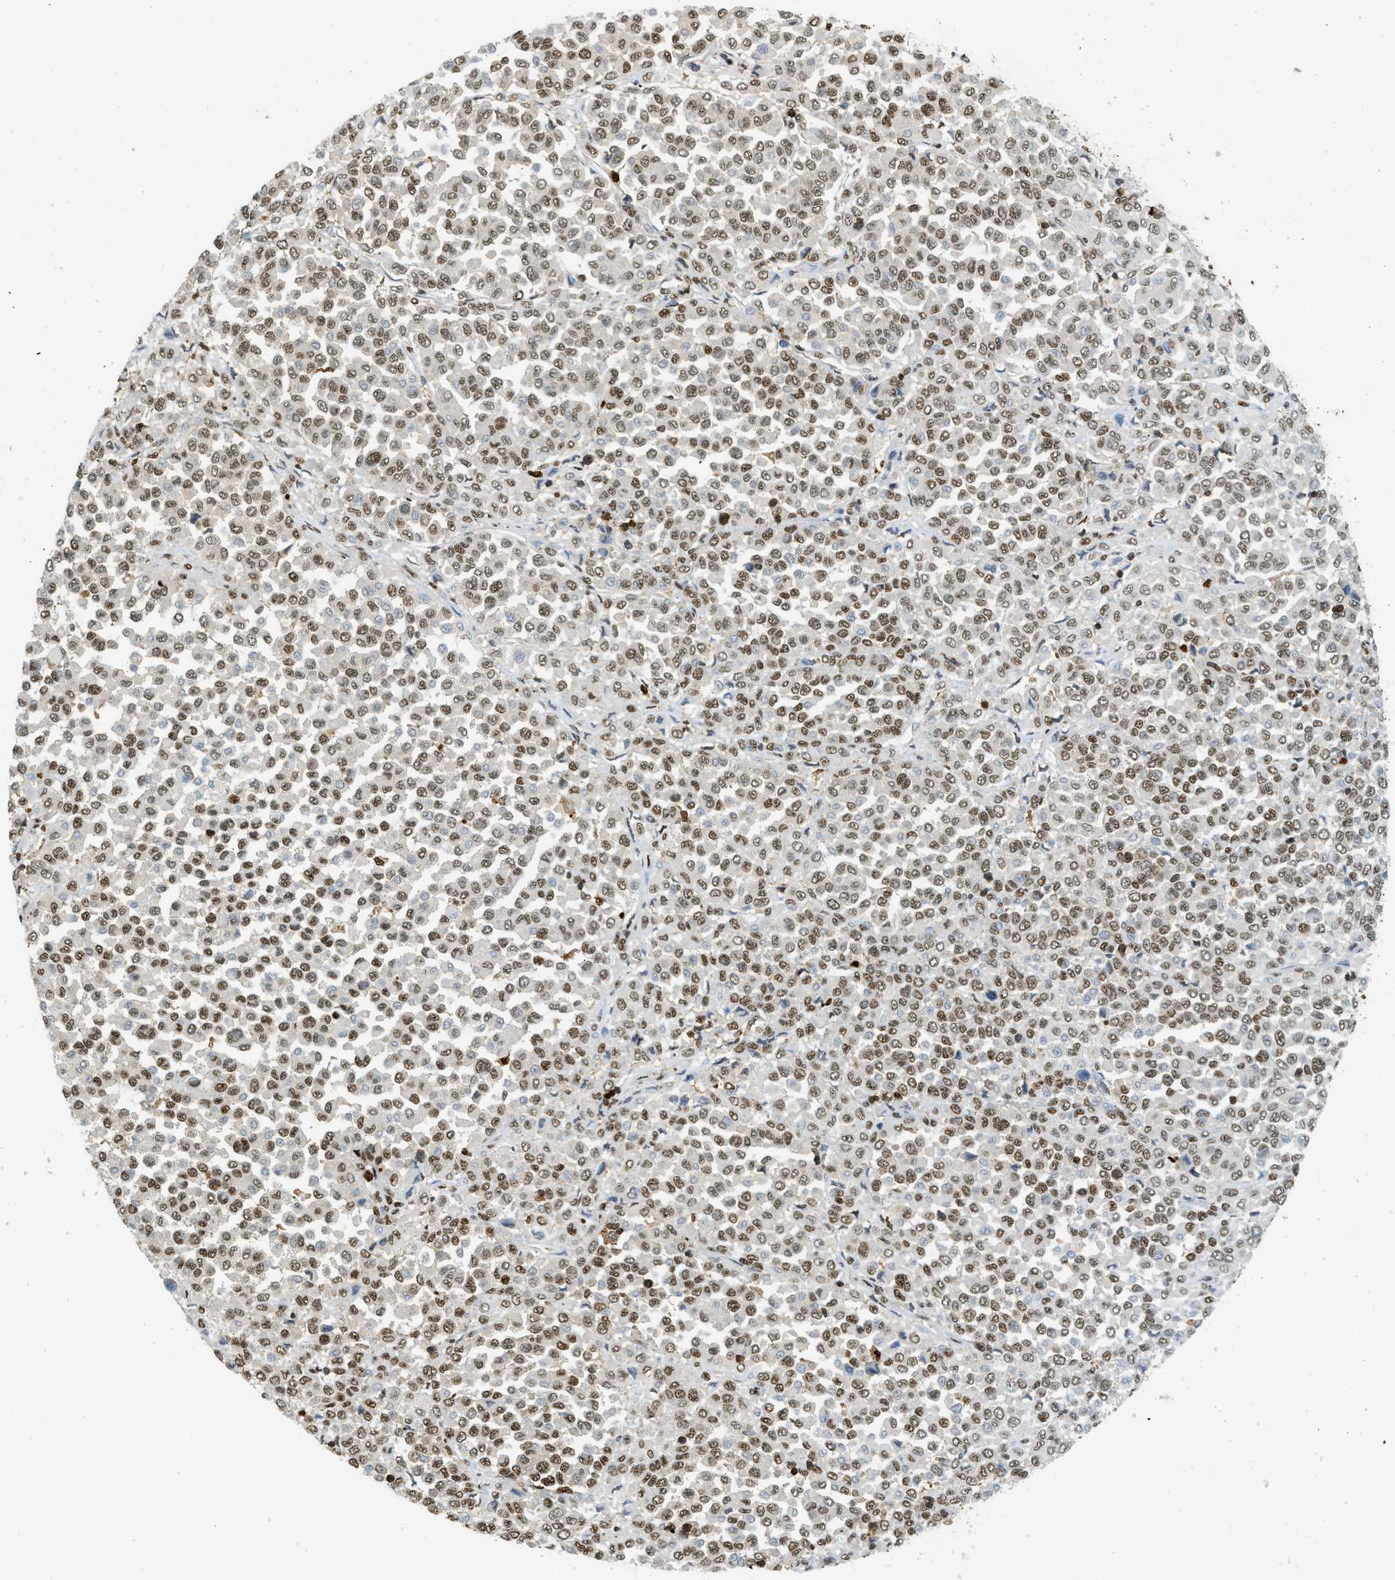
{"staining": {"intensity": "moderate", "quantity": ">75%", "location": "nuclear"}, "tissue": "melanoma", "cell_type": "Tumor cells", "image_type": "cancer", "snomed": [{"axis": "morphology", "description": "Malignant melanoma, Metastatic site"}, {"axis": "topography", "description": "Pancreas"}], "caption": "Melanoma stained with a protein marker displays moderate staining in tumor cells.", "gene": "NR5A2", "patient": {"sex": "female", "age": 30}}